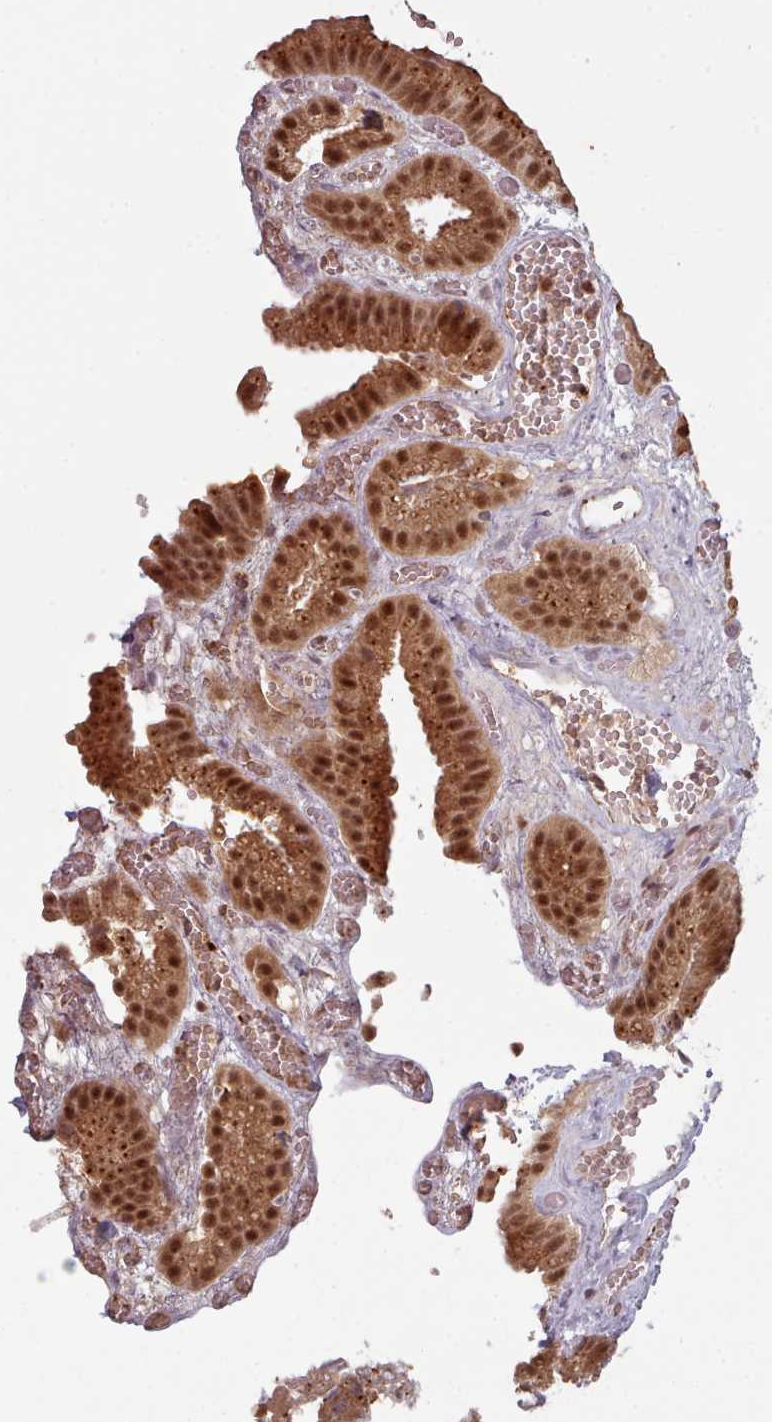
{"staining": {"intensity": "strong", "quantity": ">75%", "location": "cytoplasmic/membranous,nuclear"}, "tissue": "gallbladder", "cell_type": "Glandular cells", "image_type": "normal", "snomed": [{"axis": "morphology", "description": "Normal tissue, NOS"}, {"axis": "topography", "description": "Gallbladder"}], "caption": "A brown stain labels strong cytoplasmic/membranous,nuclear expression of a protein in glandular cells of benign gallbladder. The protein of interest is shown in brown color, while the nuclei are stained blue.", "gene": "DHX8", "patient": {"sex": "female", "age": 64}}